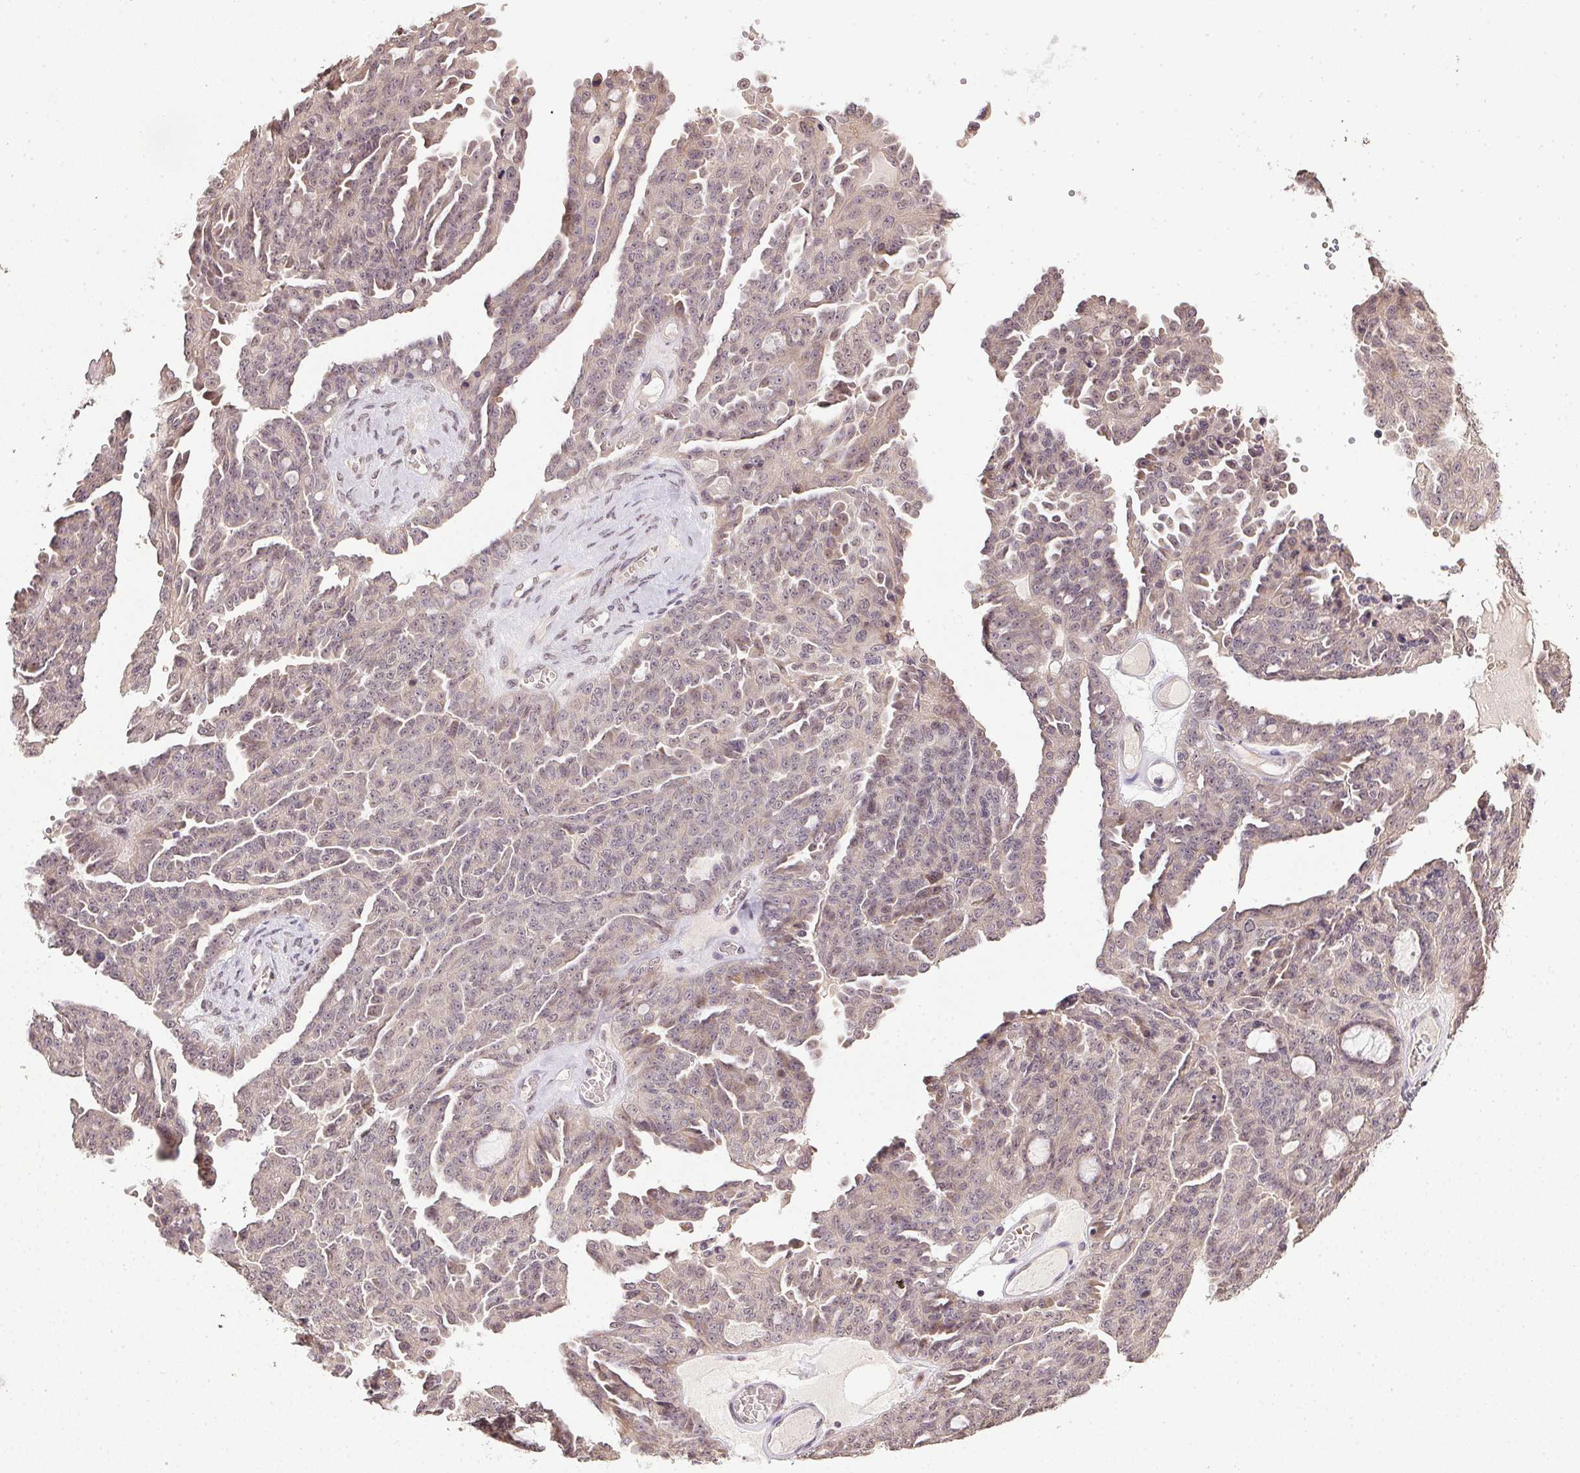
{"staining": {"intensity": "weak", "quantity": "<25%", "location": "cytoplasmic/membranous"}, "tissue": "ovarian cancer", "cell_type": "Tumor cells", "image_type": "cancer", "snomed": [{"axis": "morphology", "description": "Cystadenocarcinoma, serous, NOS"}, {"axis": "topography", "description": "Ovary"}], "caption": "The immunohistochemistry (IHC) micrograph has no significant positivity in tumor cells of ovarian cancer (serous cystadenocarcinoma) tissue. (DAB IHC with hematoxylin counter stain).", "gene": "PPP4R4", "patient": {"sex": "female", "age": 71}}